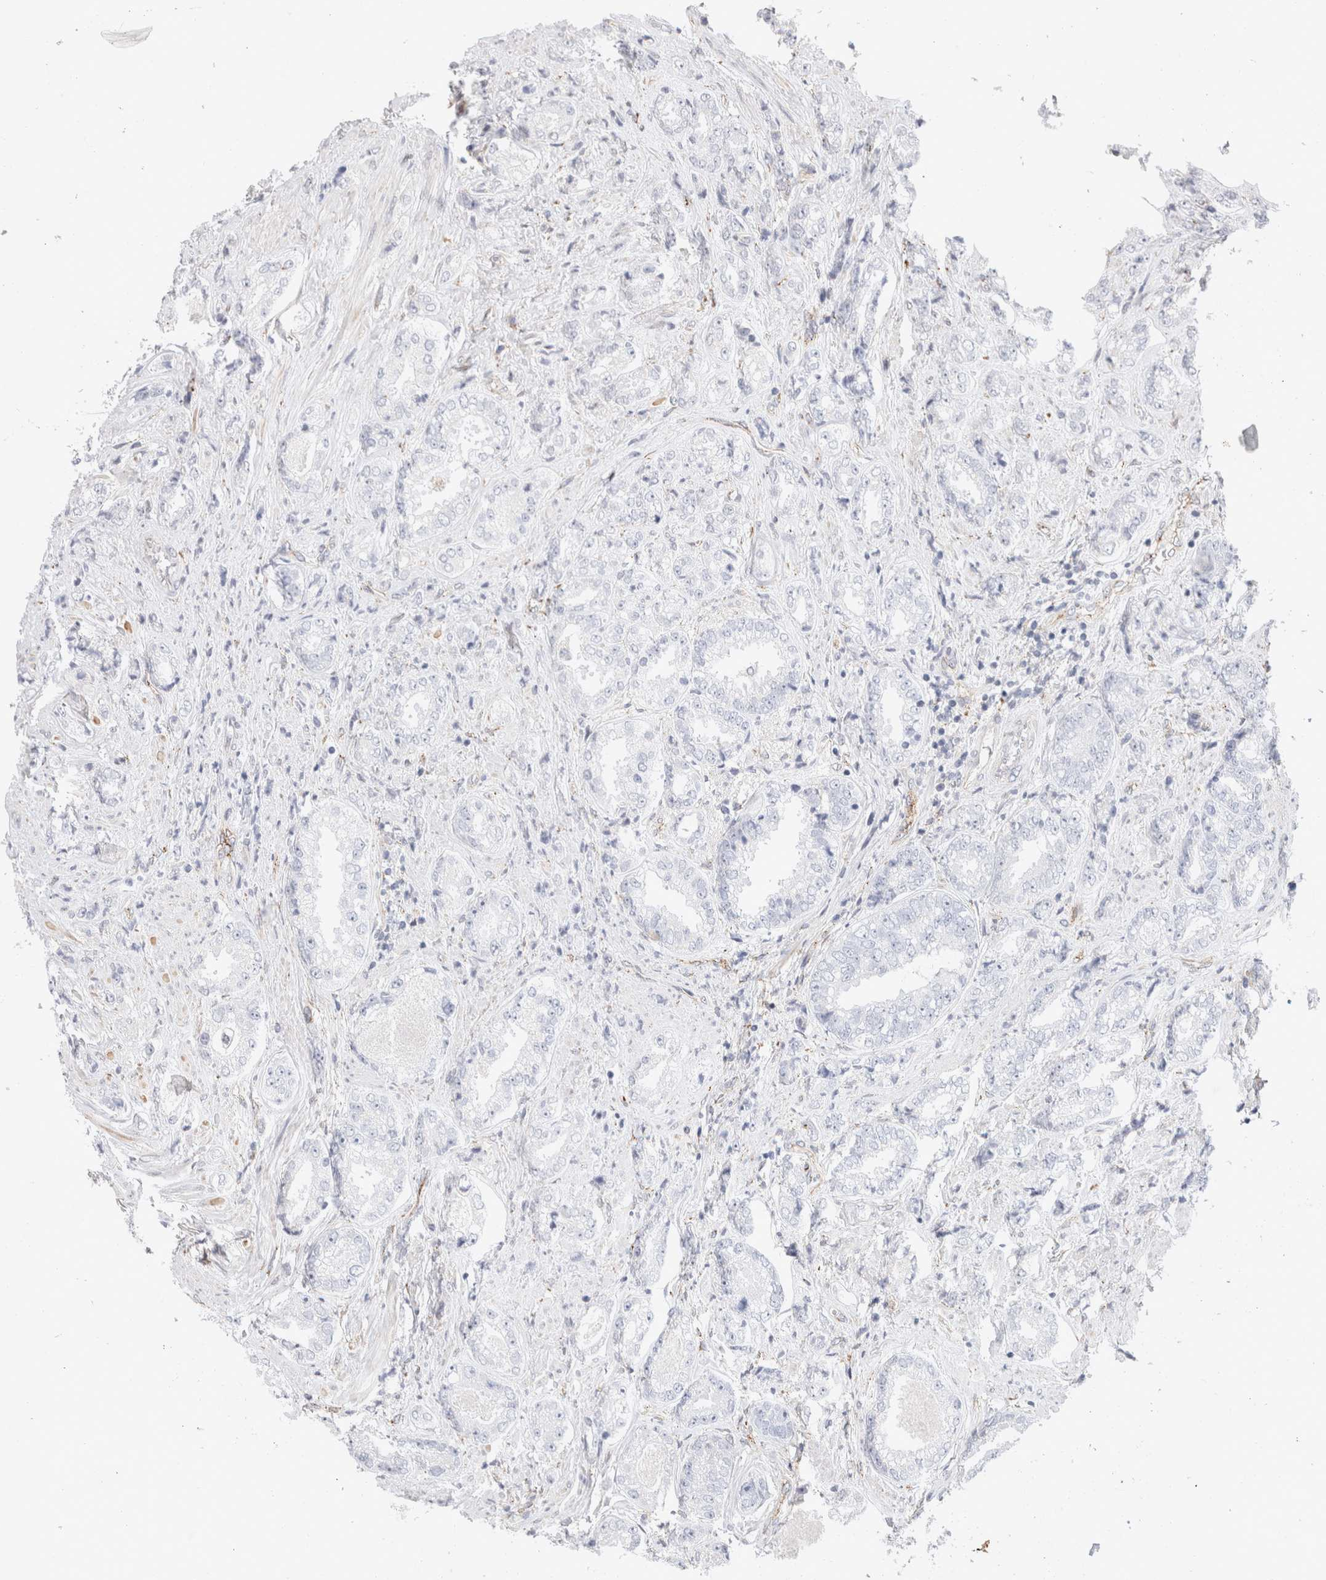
{"staining": {"intensity": "negative", "quantity": "none", "location": "none"}, "tissue": "prostate cancer", "cell_type": "Tumor cells", "image_type": "cancer", "snomed": [{"axis": "morphology", "description": "Adenocarcinoma, High grade"}, {"axis": "topography", "description": "Prostate"}], "caption": "High magnification brightfield microscopy of prostate cancer stained with DAB (3,3'-diaminobenzidine) (brown) and counterstained with hematoxylin (blue): tumor cells show no significant positivity.", "gene": "CNPY4", "patient": {"sex": "male", "age": 61}}